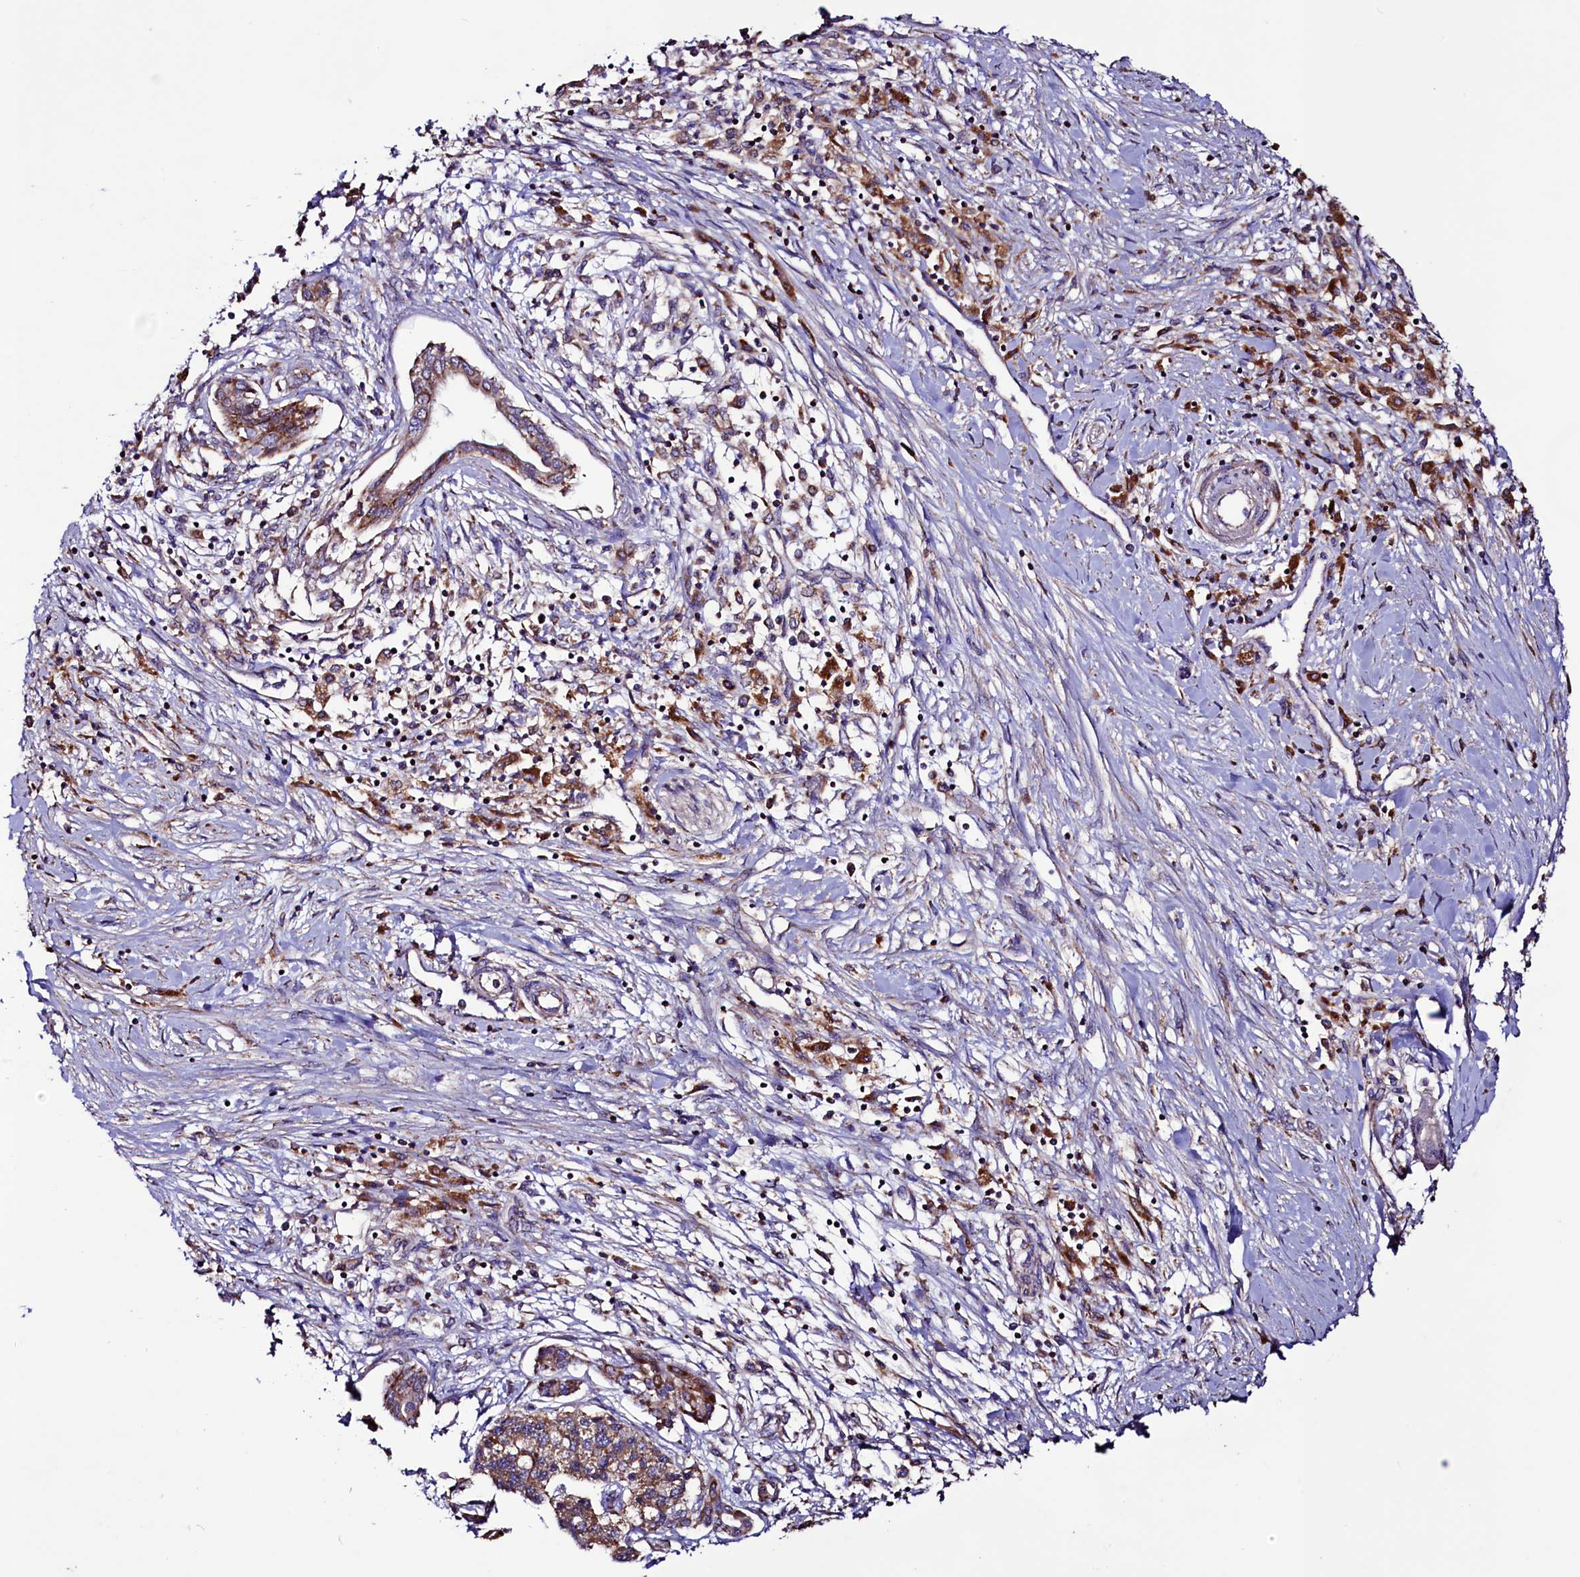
{"staining": {"intensity": "moderate", "quantity": ">75%", "location": "cytoplasmic/membranous"}, "tissue": "pancreatic cancer", "cell_type": "Tumor cells", "image_type": "cancer", "snomed": [{"axis": "morphology", "description": "Adenocarcinoma, NOS"}, {"axis": "topography", "description": "Pancreas"}], "caption": "Immunohistochemical staining of human pancreatic adenocarcinoma demonstrates medium levels of moderate cytoplasmic/membranous positivity in approximately >75% of tumor cells.", "gene": "STARD5", "patient": {"sex": "female", "age": 50}}